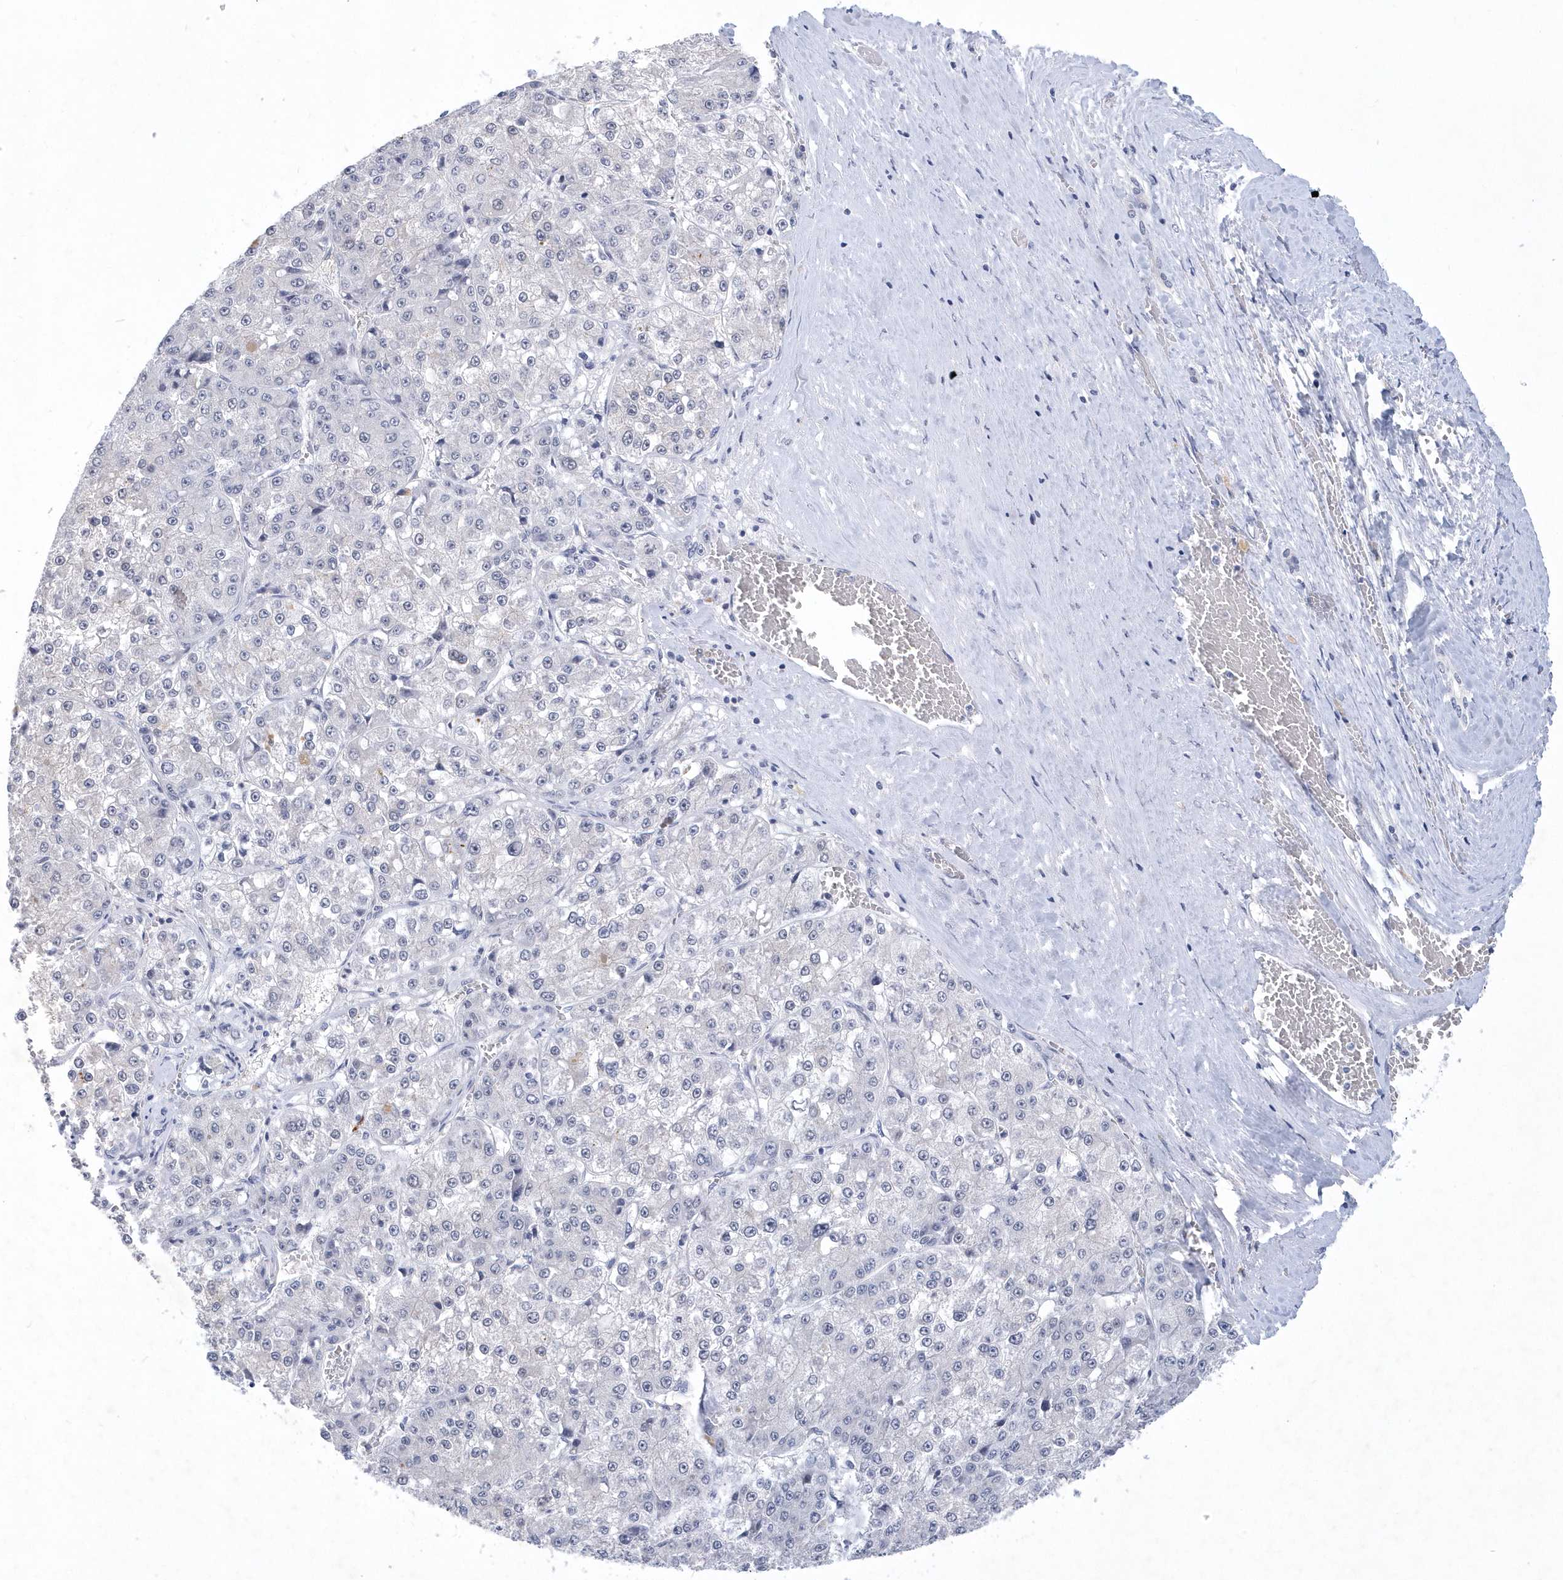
{"staining": {"intensity": "negative", "quantity": "none", "location": "none"}, "tissue": "liver cancer", "cell_type": "Tumor cells", "image_type": "cancer", "snomed": [{"axis": "morphology", "description": "Carcinoma, Hepatocellular, NOS"}, {"axis": "topography", "description": "Liver"}], "caption": "Immunohistochemistry of liver cancer displays no staining in tumor cells.", "gene": "SRGAP3", "patient": {"sex": "female", "age": 73}}